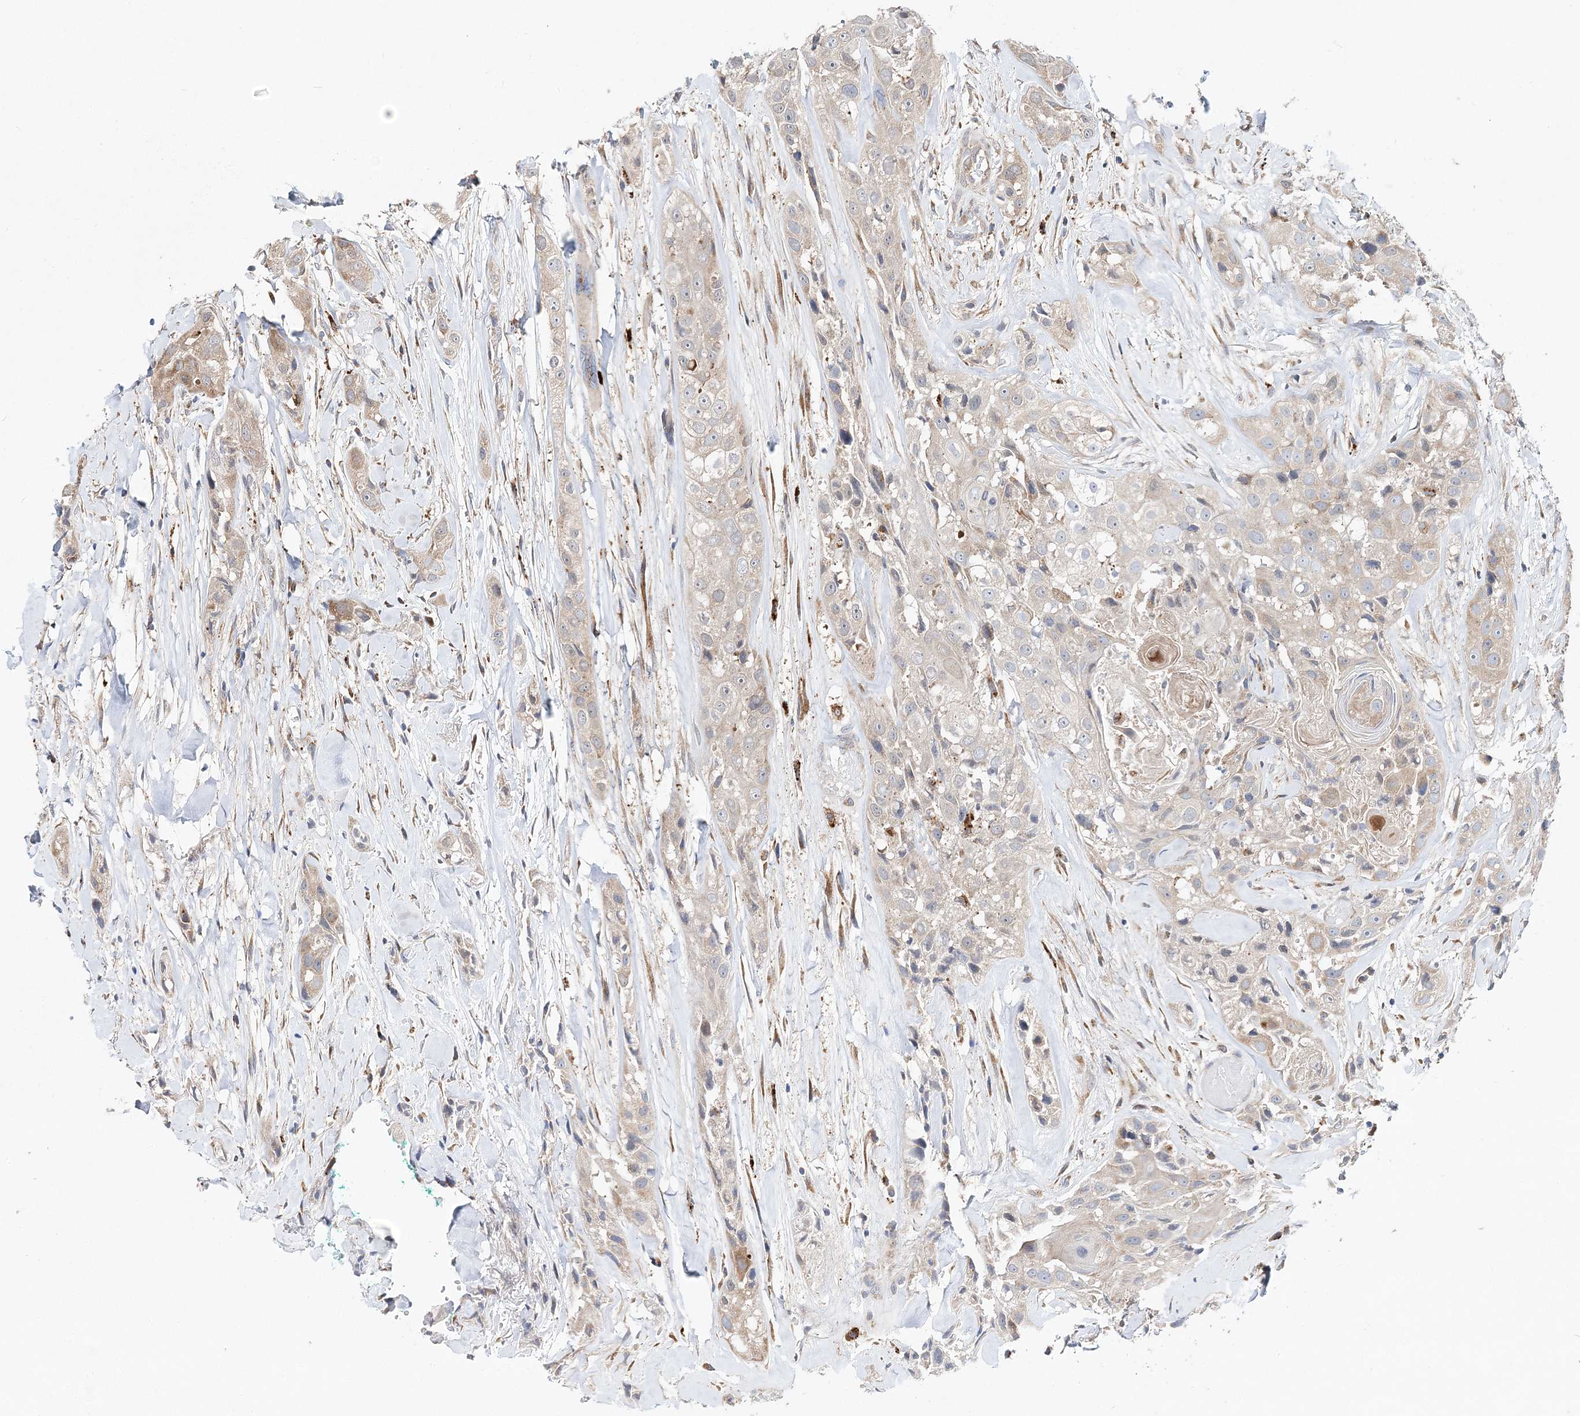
{"staining": {"intensity": "weak", "quantity": "25%-75%", "location": "cytoplasmic/membranous"}, "tissue": "head and neck cancer", "cell_type": "Tumor cells", "image_type": "cancer", "snomed": [{"axis": "morphology", "description": "Normal tissue, NOS"}, {"axis": "morphology", "description": "Squamous cell carcinoma, NOS"}, {"axis": "topography", "description": "Skeletal muscle"}, {"axis": "topography", "description": "Head-Neck"}], "caption": "Weak cytoplasmic/membranous positivity is identified in approximately 25%-75% of tumor cells in head and neck cancer (squamous cell carcinoma). The protein of interest is stained brown, and the nuclei are stained in blue (DAB IHC with brightfield microscopy, high magnification).", "gene": "C3orf38", "patient": {"sex": "male", "age": 51}}